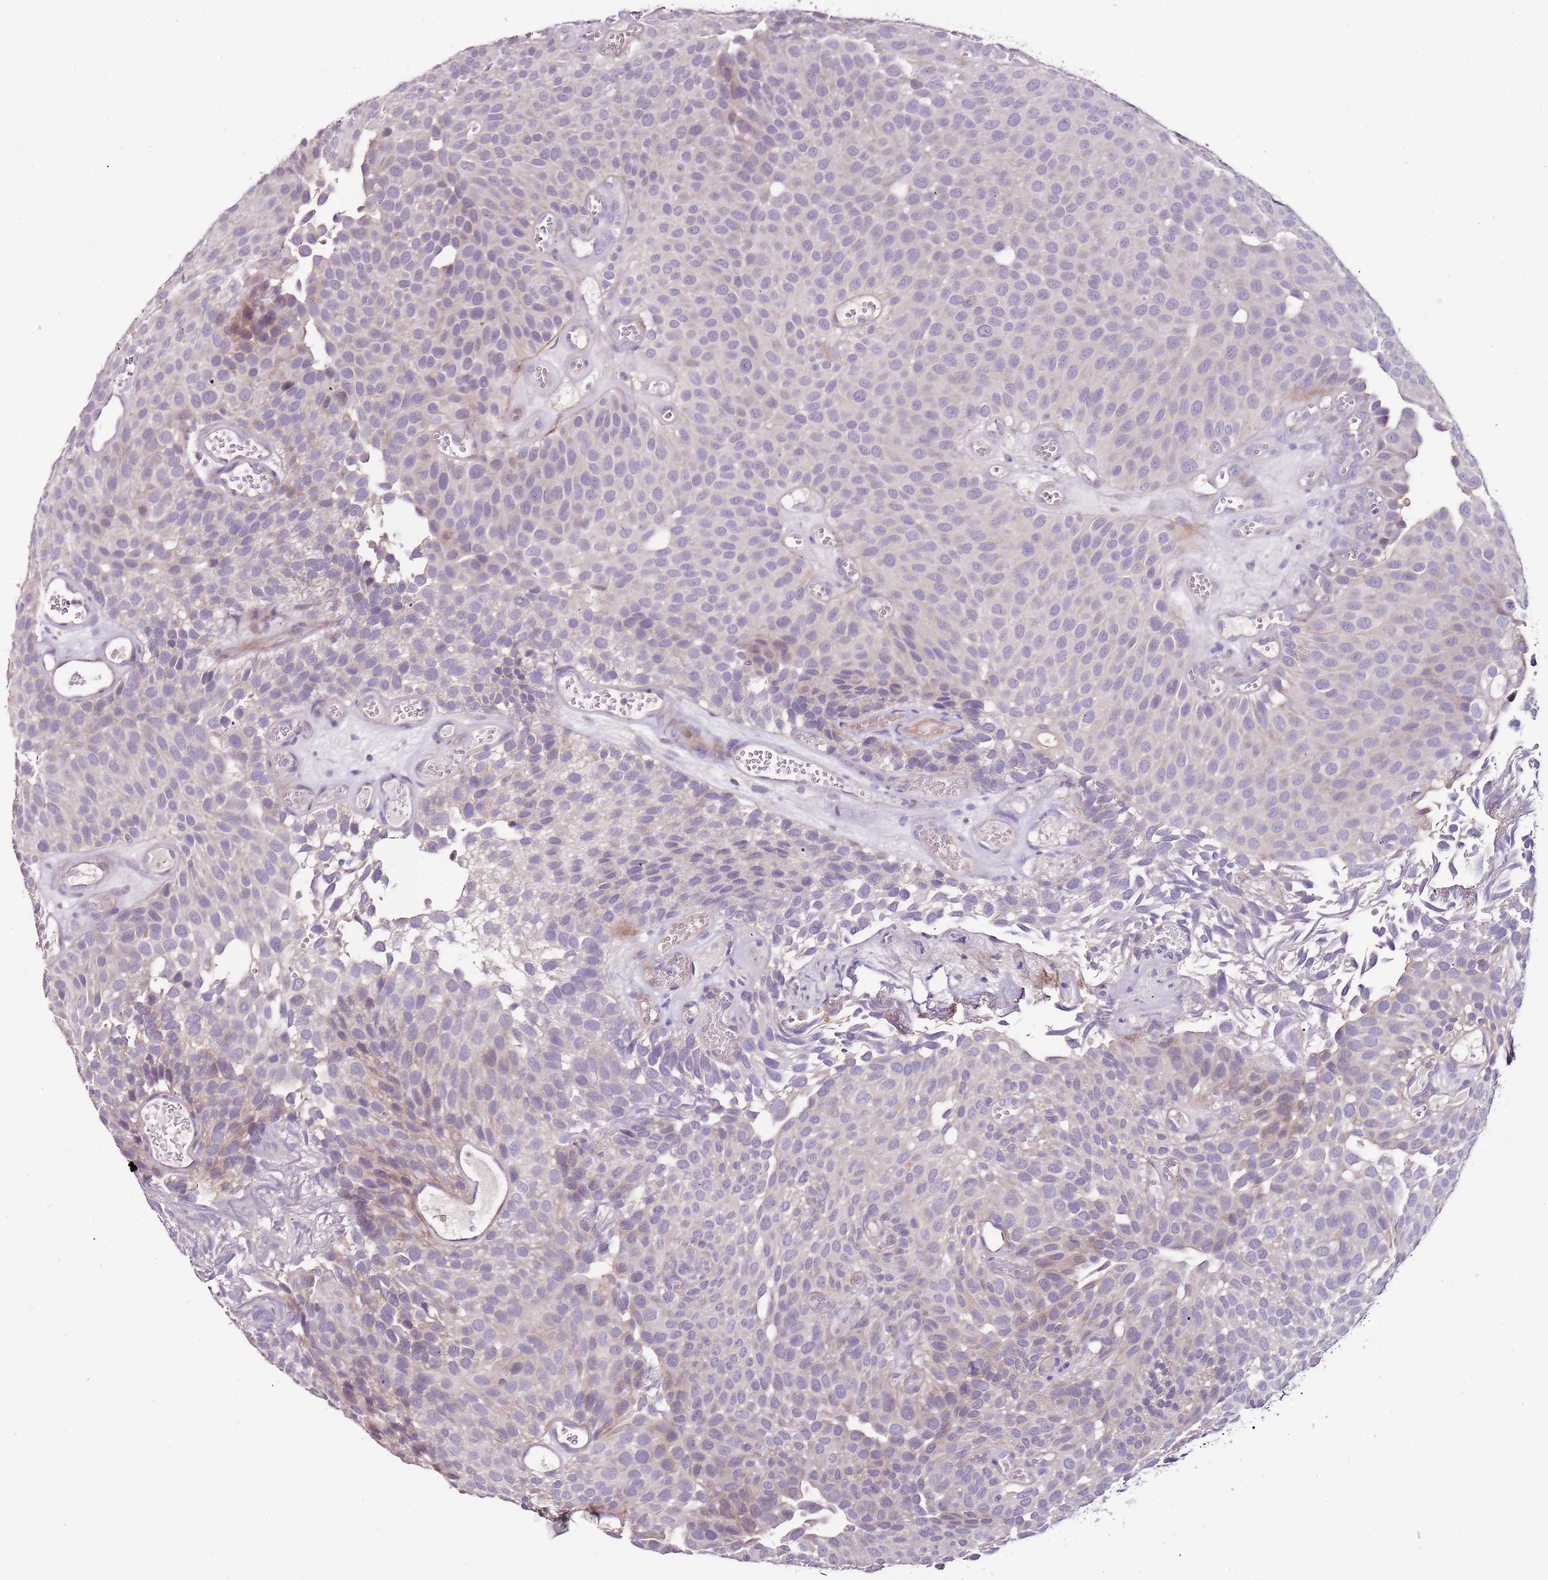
{"staining": {"intensity": "weak", "quantity": "<25%", "location": "cytoplasmic/membranous"}, "tissue": "urothelial cancer", "cell_type": "Tumor cells", "image_type": "cancer", "snomed": [{"axis": "morphology", "description": "Urothelial carcinoma, Low grade"}, {"axis": "topography", "description": "Urinary bladder"}], "caption": "Immunohistochemical staining of urothelial cancer shows no significant expression in tumor cells.", "gene": "NKX2-3", "patient": {"sex": "male", "age": 89}}